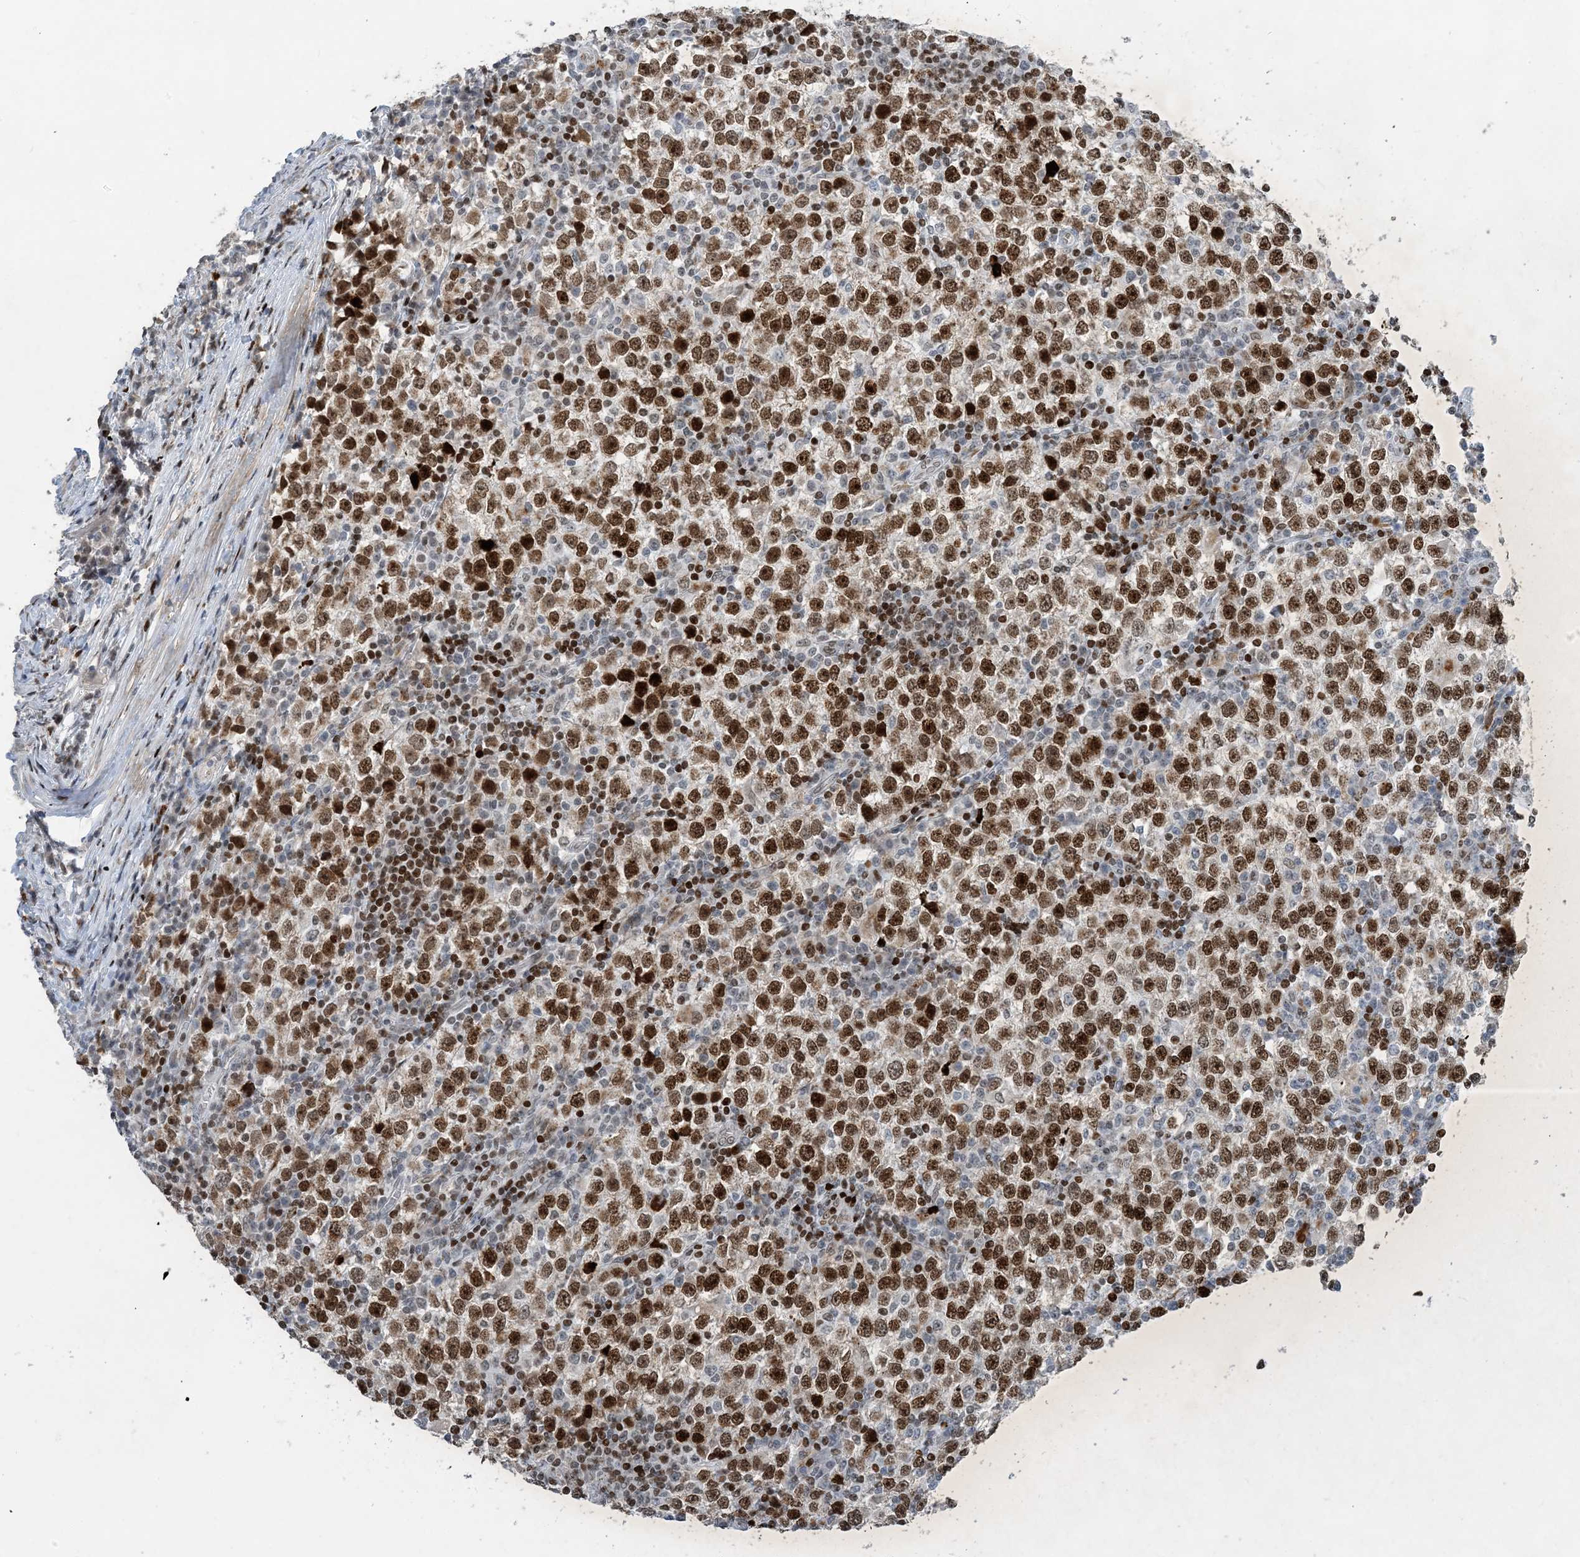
{"staining": {"intensity": "strong", "quantity": ">75%", "location": "nuclear"}, "tissue": "testis cancer", "cell_type": "Tumor cells", "image_type": "cancer", "snomed": [{"axis": "morphology", "description": "Seminoma, NOS"}, {"axis": "topography", "description": "Testis"}], "caption": "Human testis cancer stained with a brown dye displays strong nuclear positive expression in approximately >75% of tumor cells.", "gene": "SLC25A53", "patient": {"sex": "male", "age": 65}}